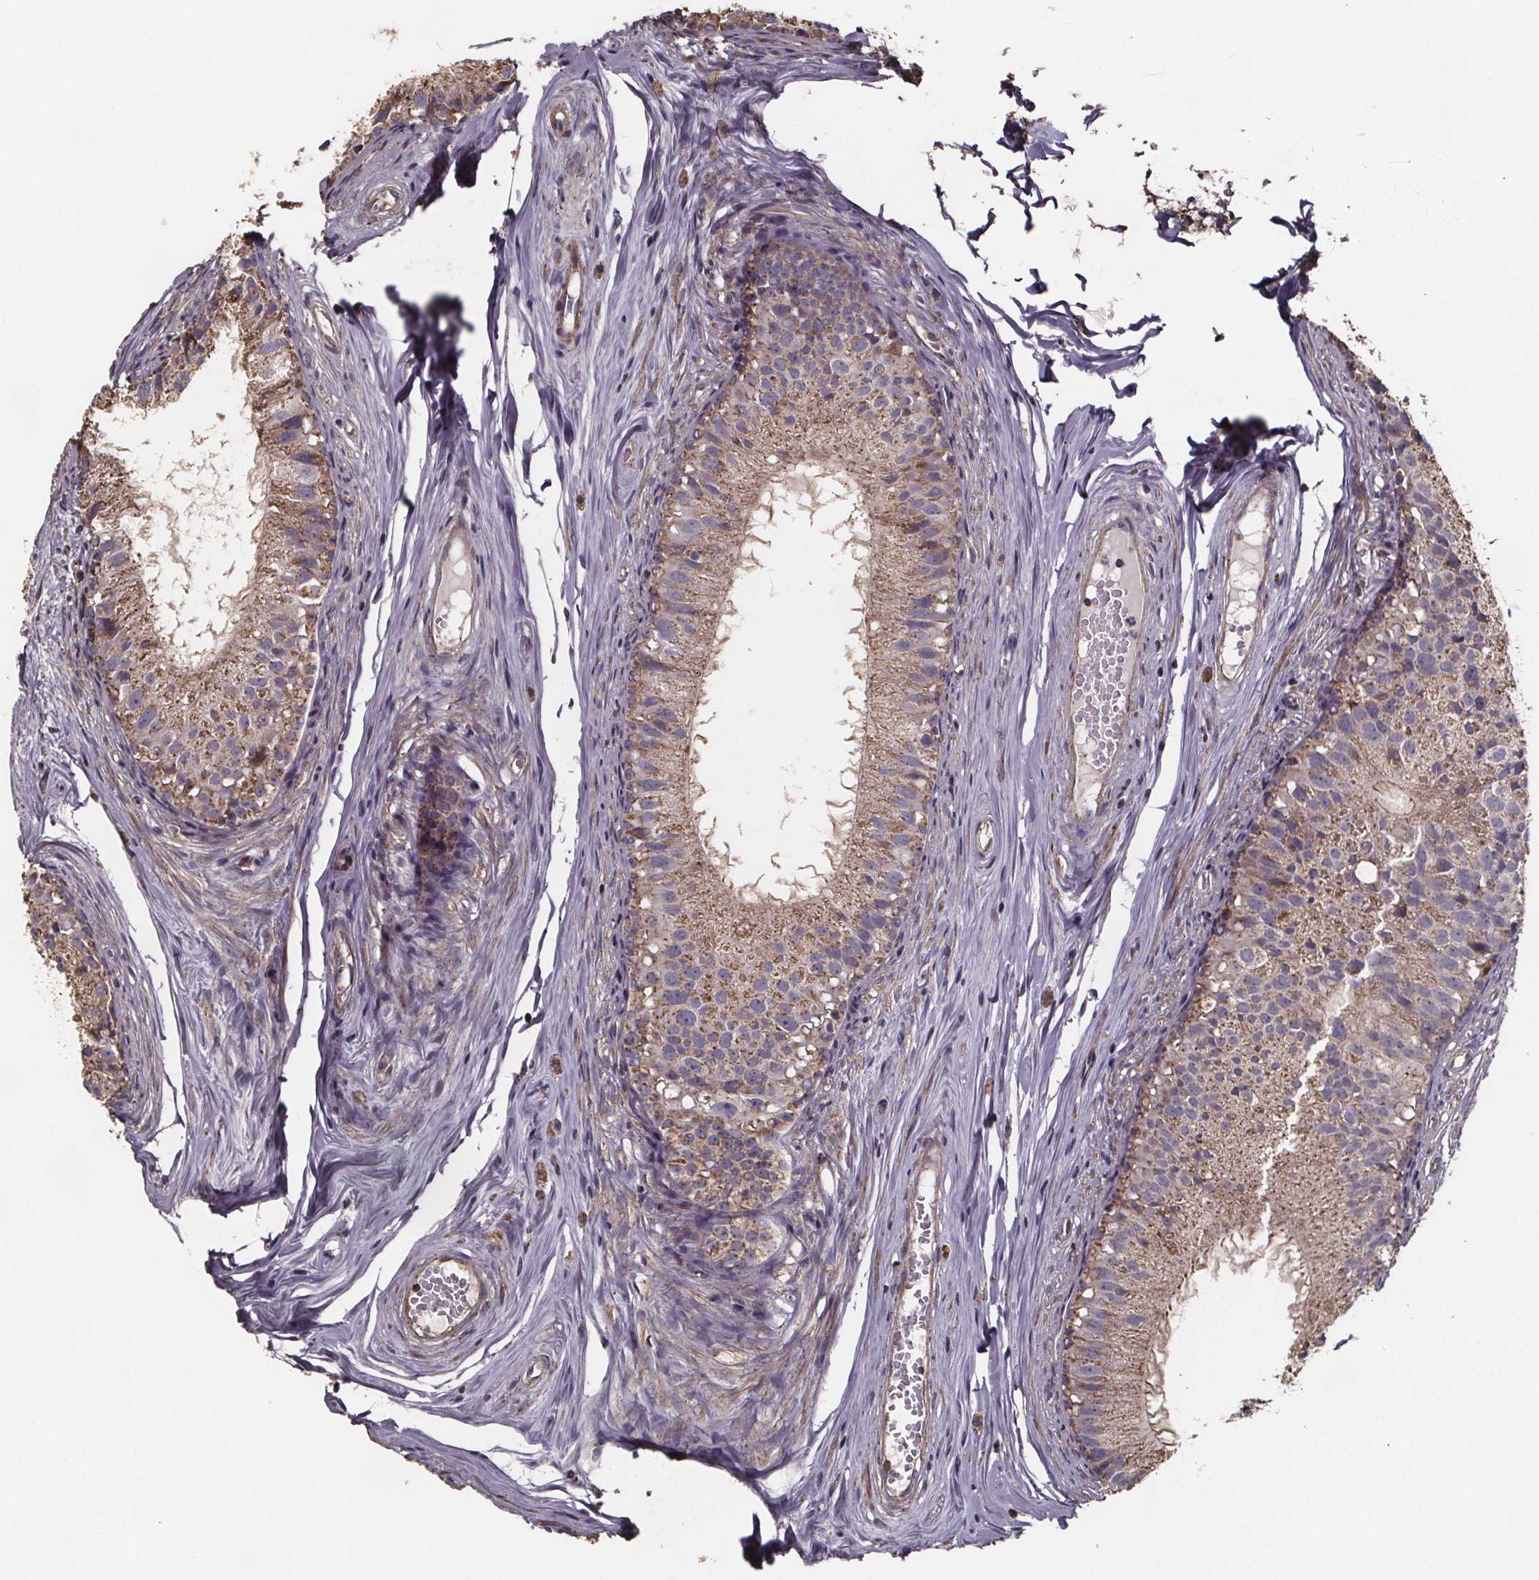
{"staining": {"intensity": "weak", "quantity": "25%-75%", "location": "cytoplasmic/membranous"}, "tissue": "epididymis", "cell_type": "Glandular cells", "image_type": "normal", "snomed": [{"axis": "morphology", "description": "Normal tissue, NOS"}, {"axis": "topography", "description": "Epididymis"}], "caption": "Protein staining of unremarkable epididymis reveals weak cytoplasmic/membranous expression in about 25%-75% of glandular cells.", "gene": "SLC35D2", "patient": {"sex": "male", "age": 45}}